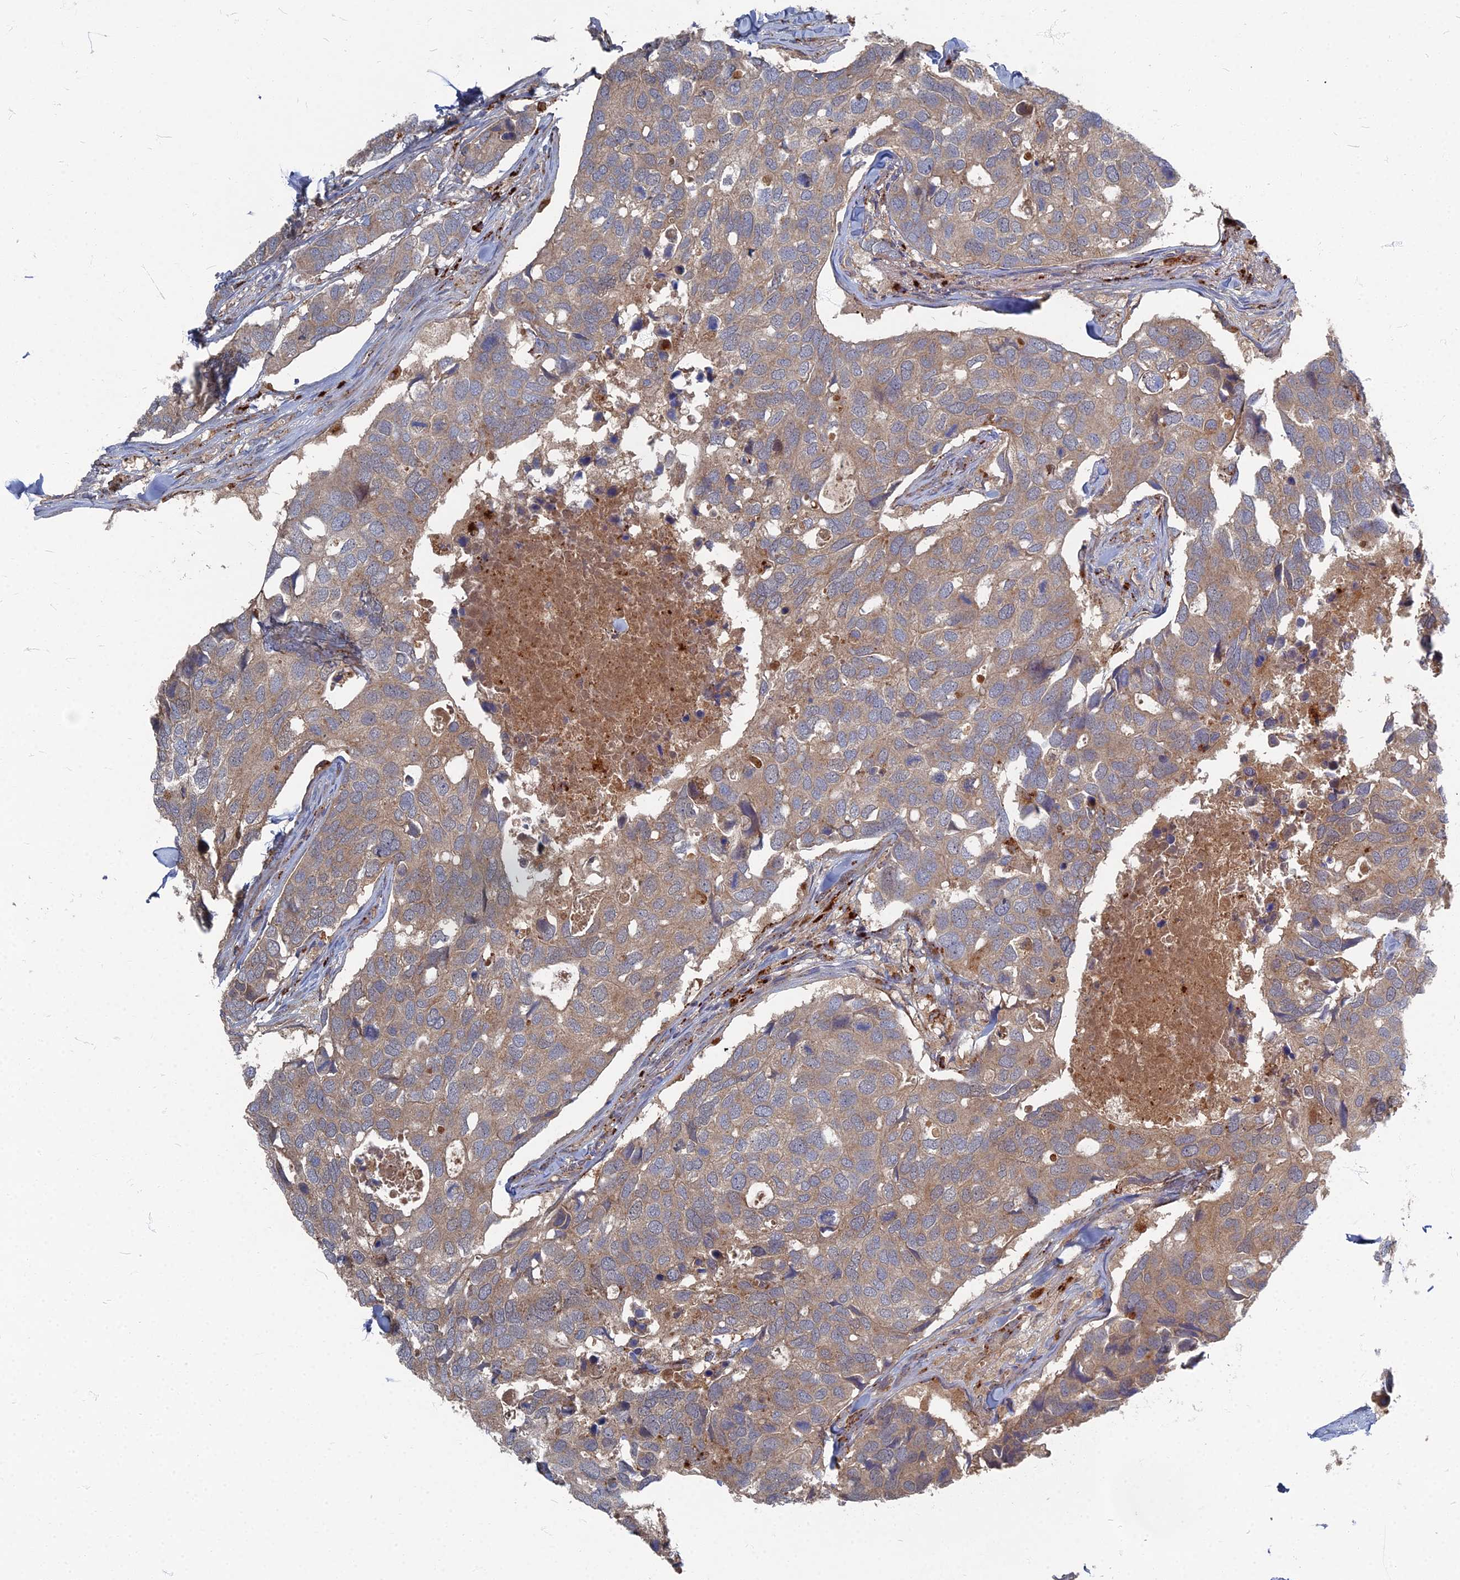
{"staining": {"intensity": "moderate", "quantity": ">75%", "location": "cytoplasmic/membranous"}, "tissue": "breast cancer", "cell_type": "Tumor cells", "image_type": "cancer", "snomed": [{"axis": "morphology", "description": "Duct carcinoma"}, {"axis": "topography", "description": "Breast"}], "caption": "Immunohistochemistry (IHC) image of infiltrating ductal carcinoma (breast) stained for a protein (brown), which shows medium levels of moderate cytoplasmic/membranous expression in about >75% of tumor cells.", "gene": "PPCDC", "patient": {"sex": "female", "age": 83}}